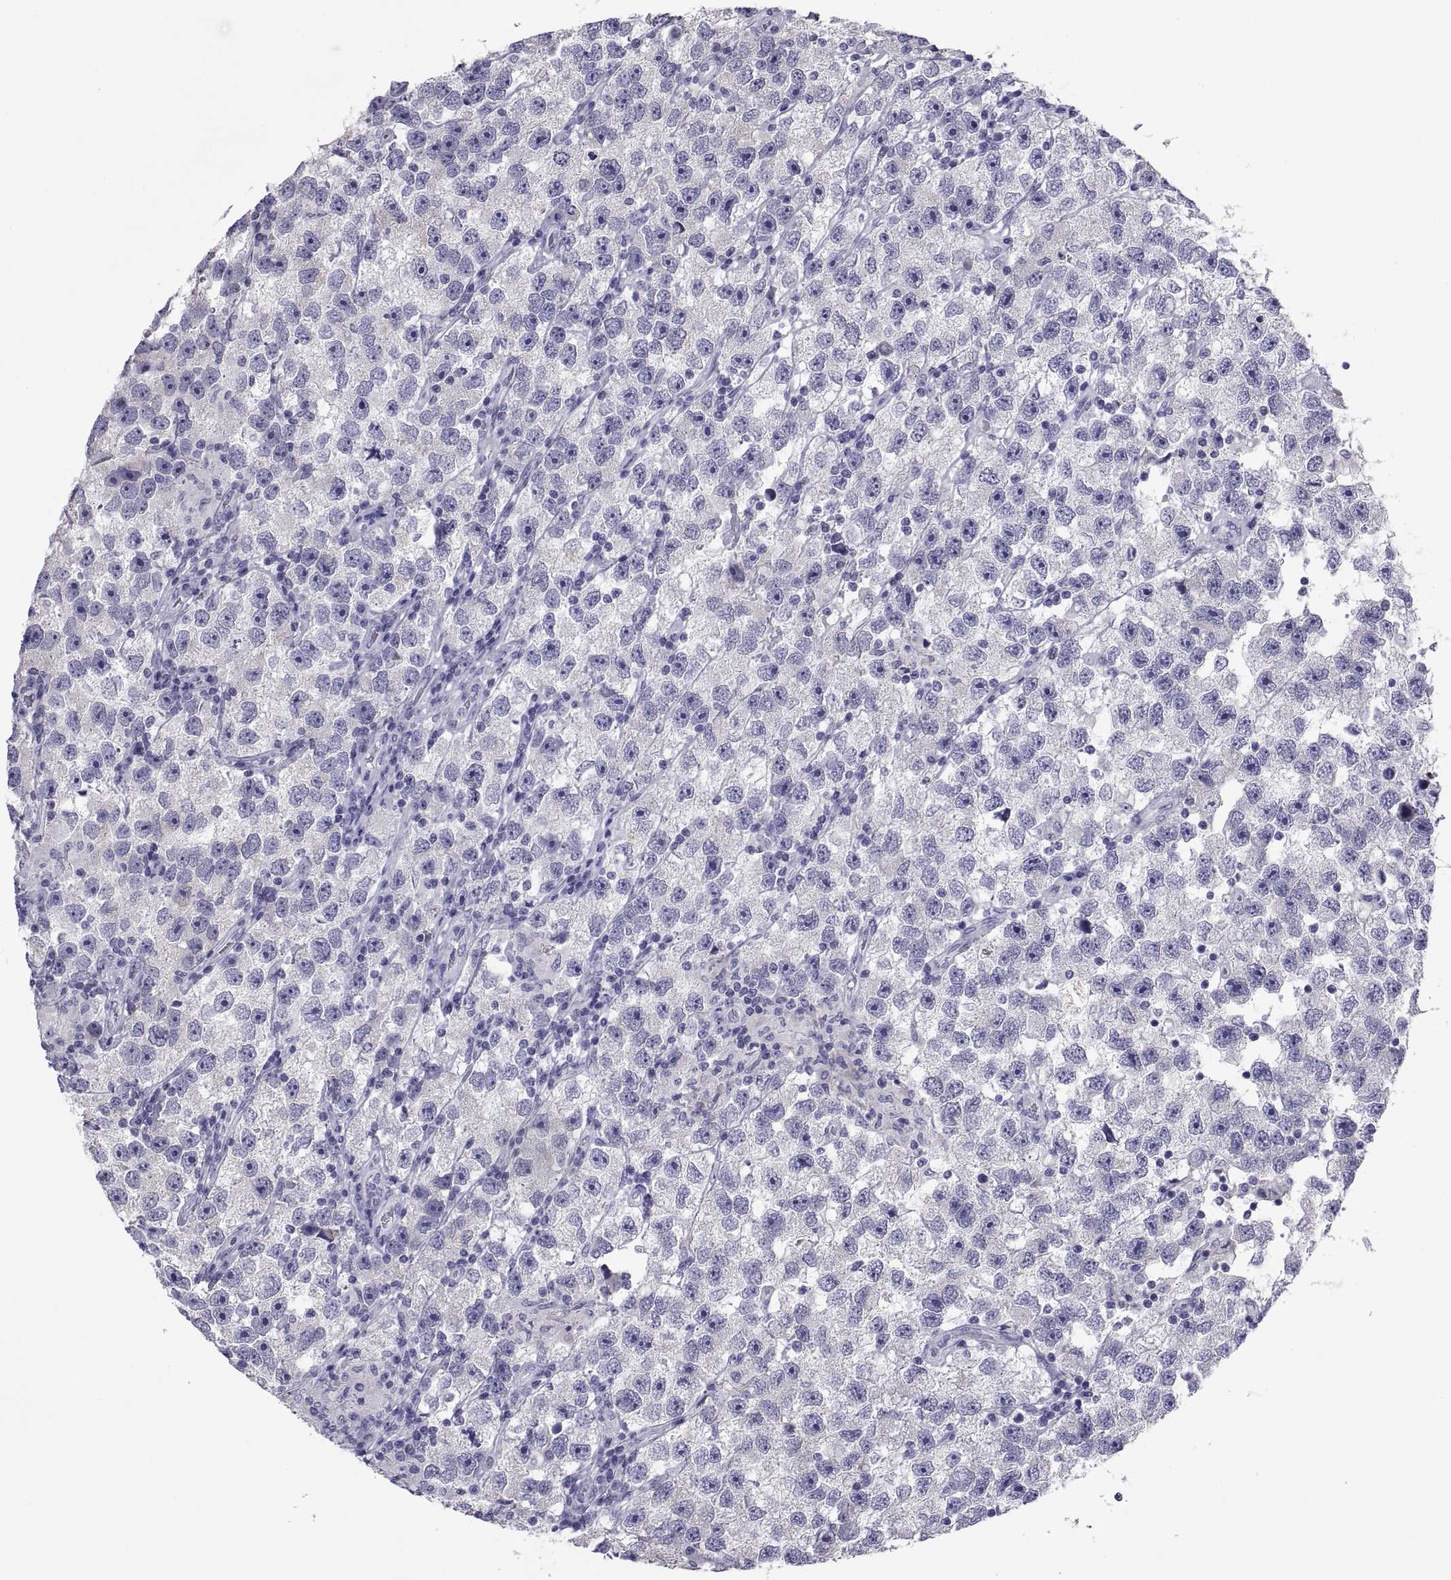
{"staining": {"intensity": "negative", "quantity": "none", "location": "none"}, "tissue": "testis cancer", "cell_type": "Tumor cells", "image_type": "cancer", "snomed": [{"axis": "morphology", "description": "Seminoma, NOS"}, {"axis": "topography", "description": "Testis"}], "caption": "DAB immunohistochemical staining of testis seminoma displays no significant positivity in tumor cells.", "gene": "NPTX2", "patient": {"sex": "male", "age": 26}}